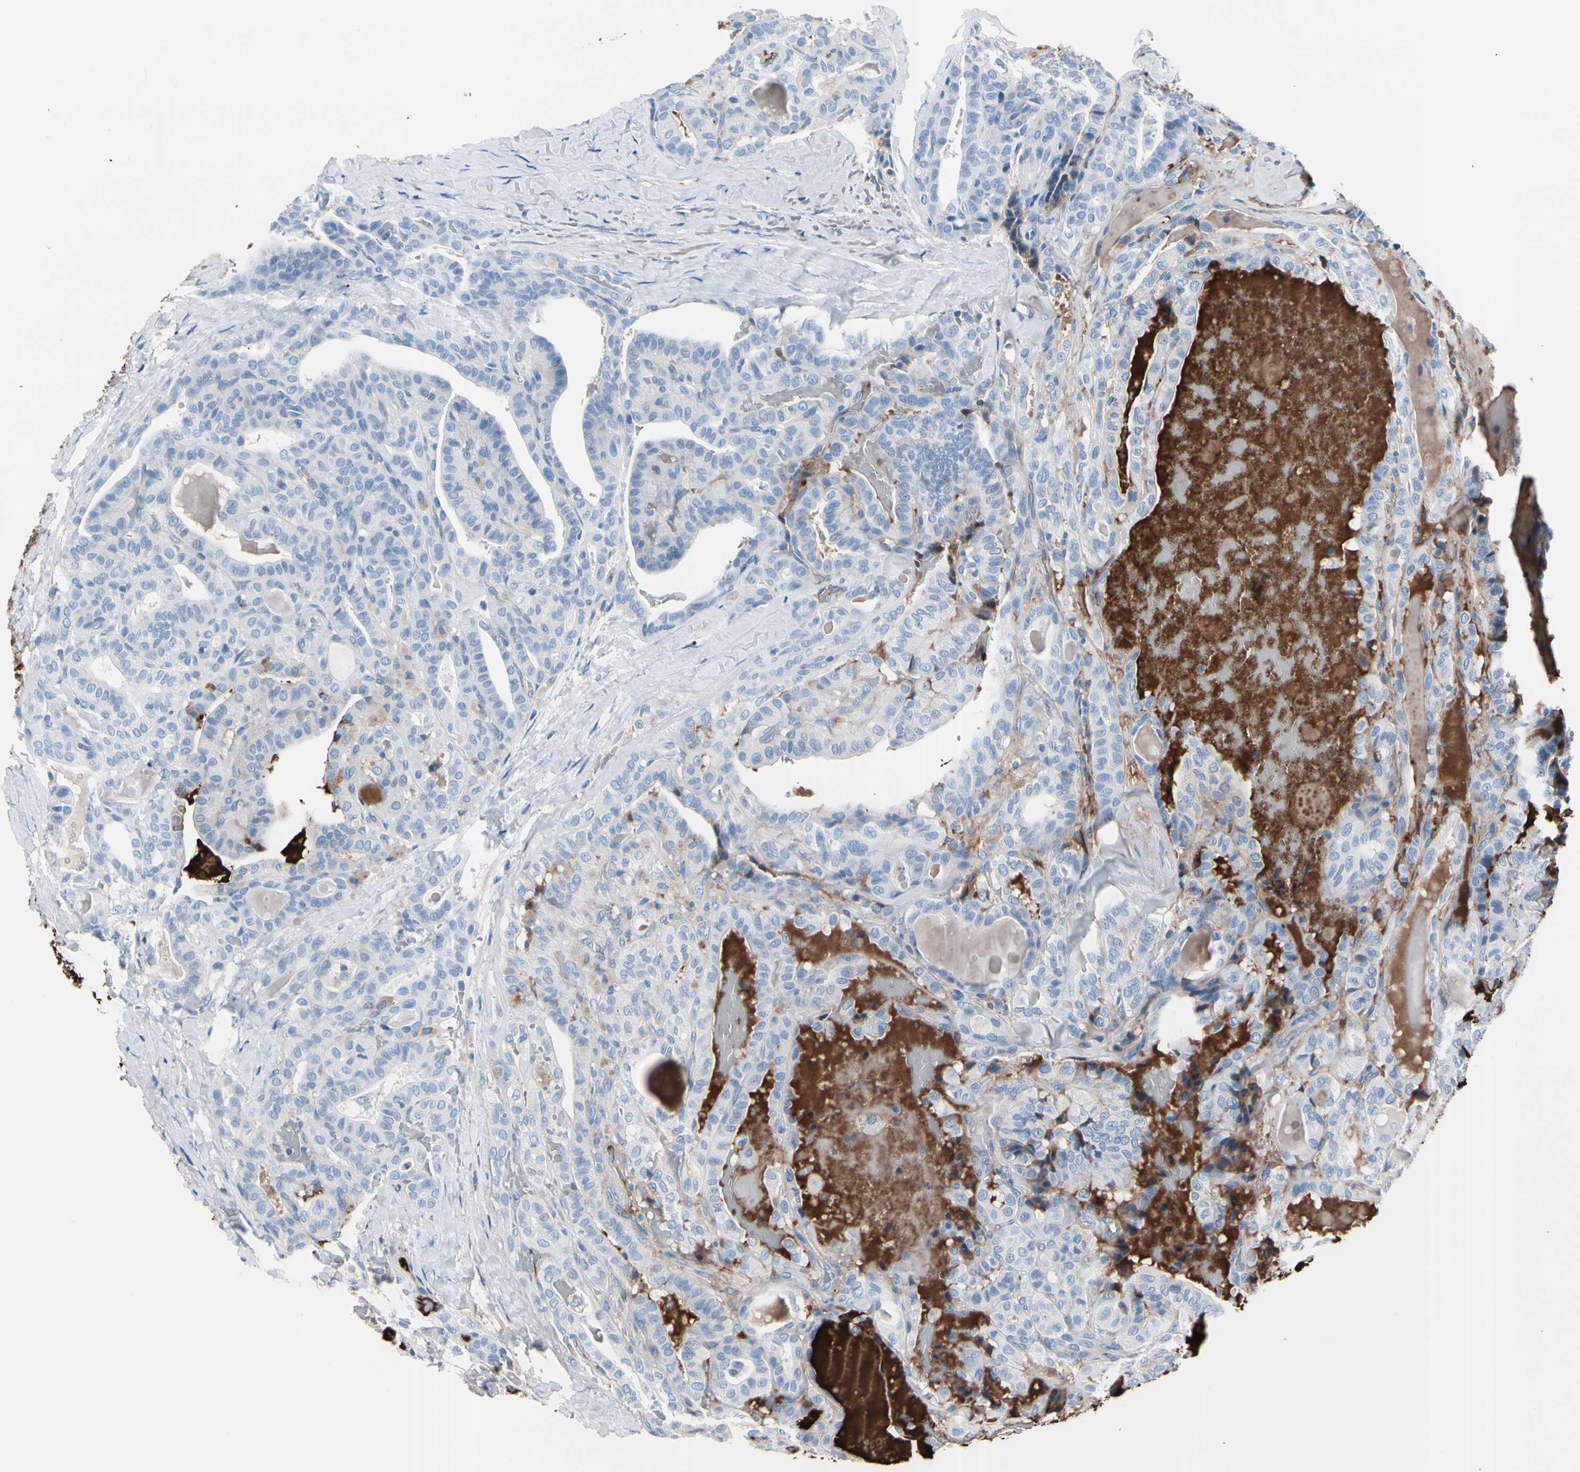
{"staining": {"intensity": "strong", "quantity": "<25%", "location": "cytoplasmic/membranous"}, "tissue": "thyroid cancer", "cell_type": "Tumor cells", "image_type": "cancer", "snomed": [{"axis": "morphology", "description": "Papillary adenocarcinoma, NOS"}, {"axis": "topography", "description": "Thyroid gland"}], "caption": "Protein expression analysis of human thyroid cancer reveals strong cytoplasmic/membranous expression in approximately <25% of tumor cells.", "gene": "TPO", "patient": {"sex": "male", "age": 77}}